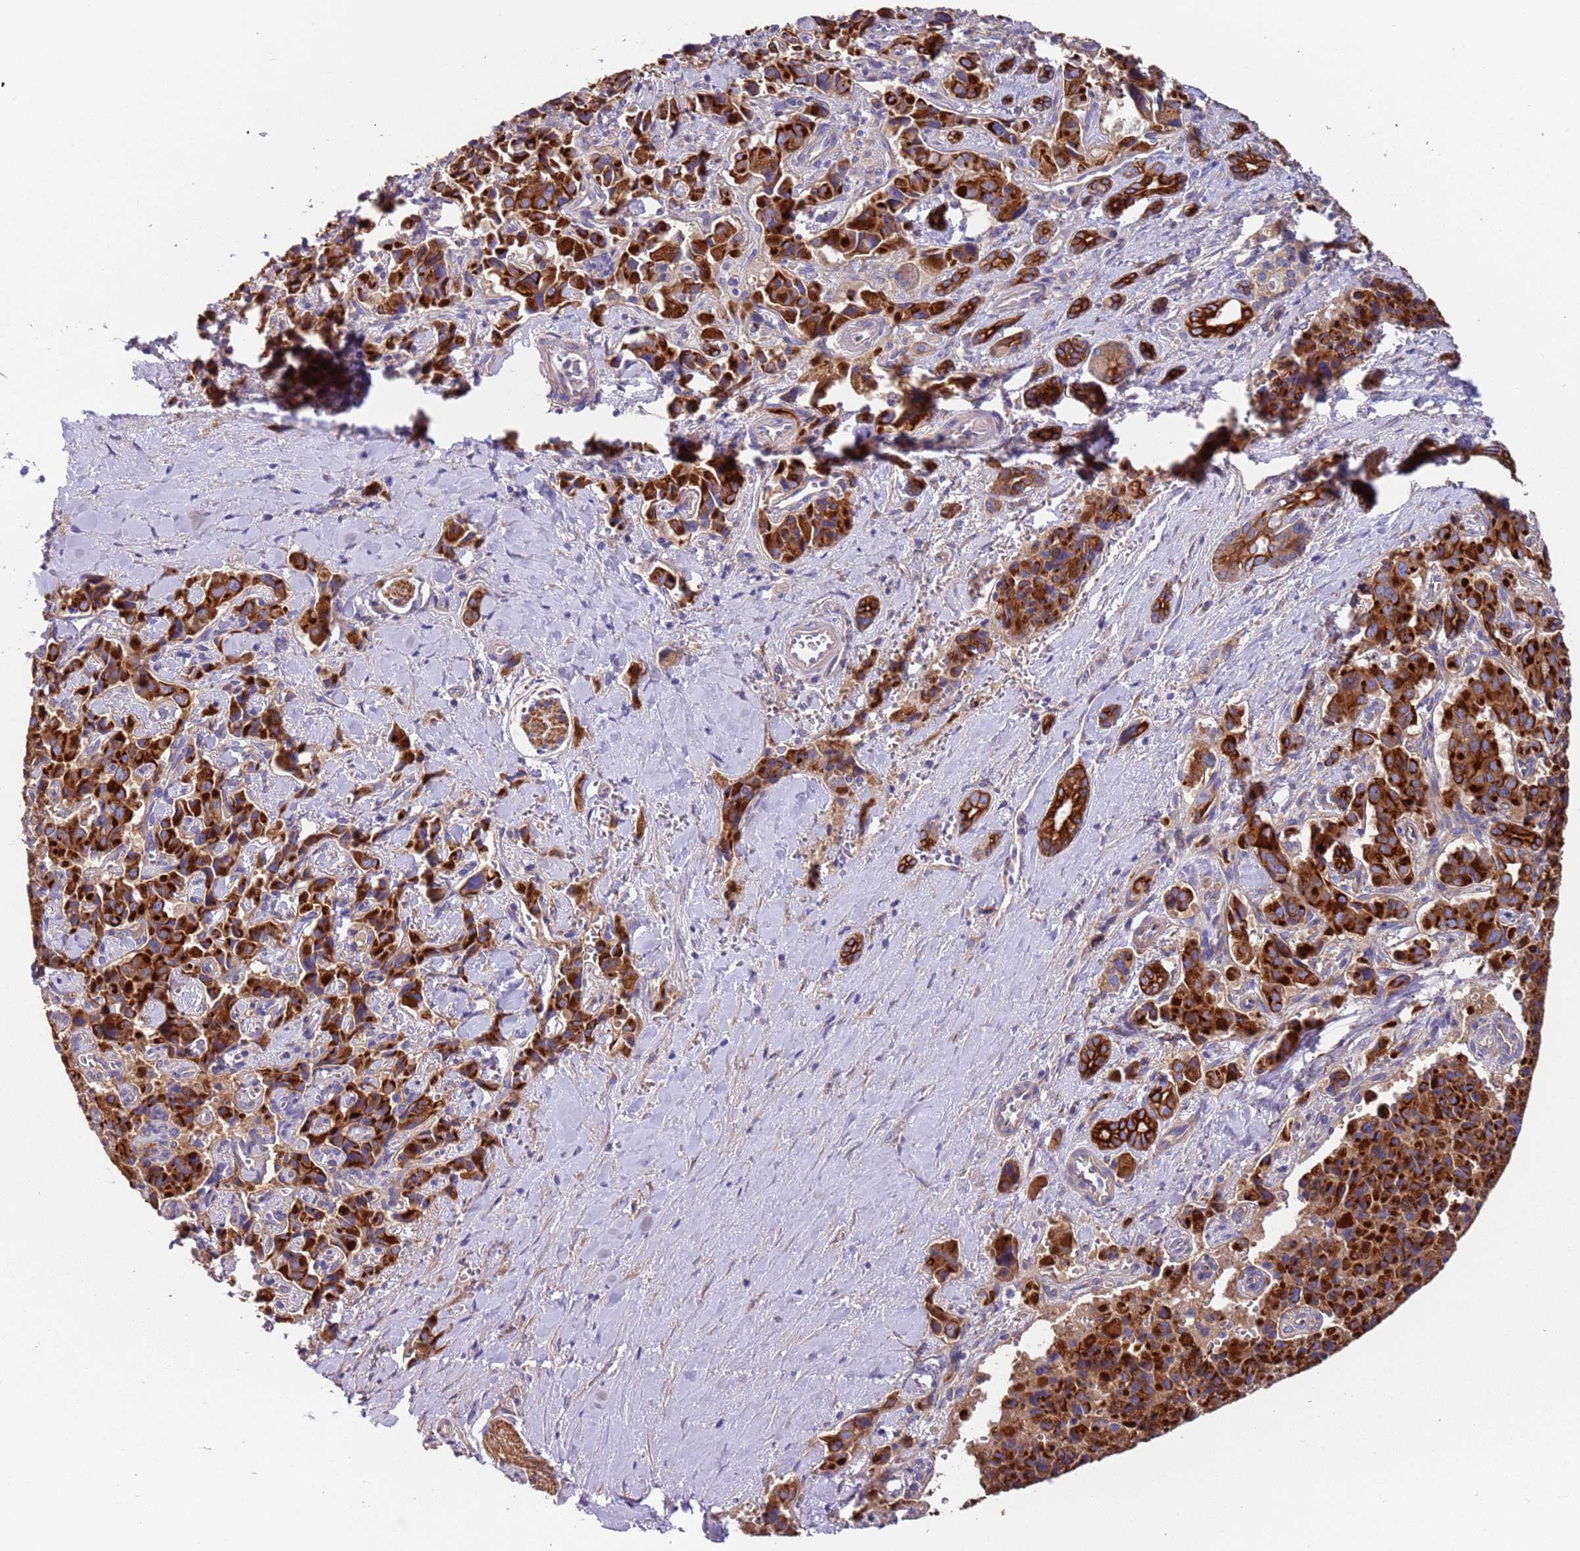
{"staining": {"intensity": "strong", "quantity": ">75%", "location": "cytoplasmic/membranous"}, "tissue": "pancreatic cancer", "cell_type": "Tumor cells", "image_type": "cancer", "snomed": [{"axis": "morphology", "description": "Adenocarcinoma, NOS"}, {"axis": "topography", "description": "Pancreas"}], "caption": "Adenocarcinoma (pancreatic) stained with a protein marker exhibits strong staining in tumor cells.", "gene": "LAMB4", "patient": {"sex": "male", "age": 65}}